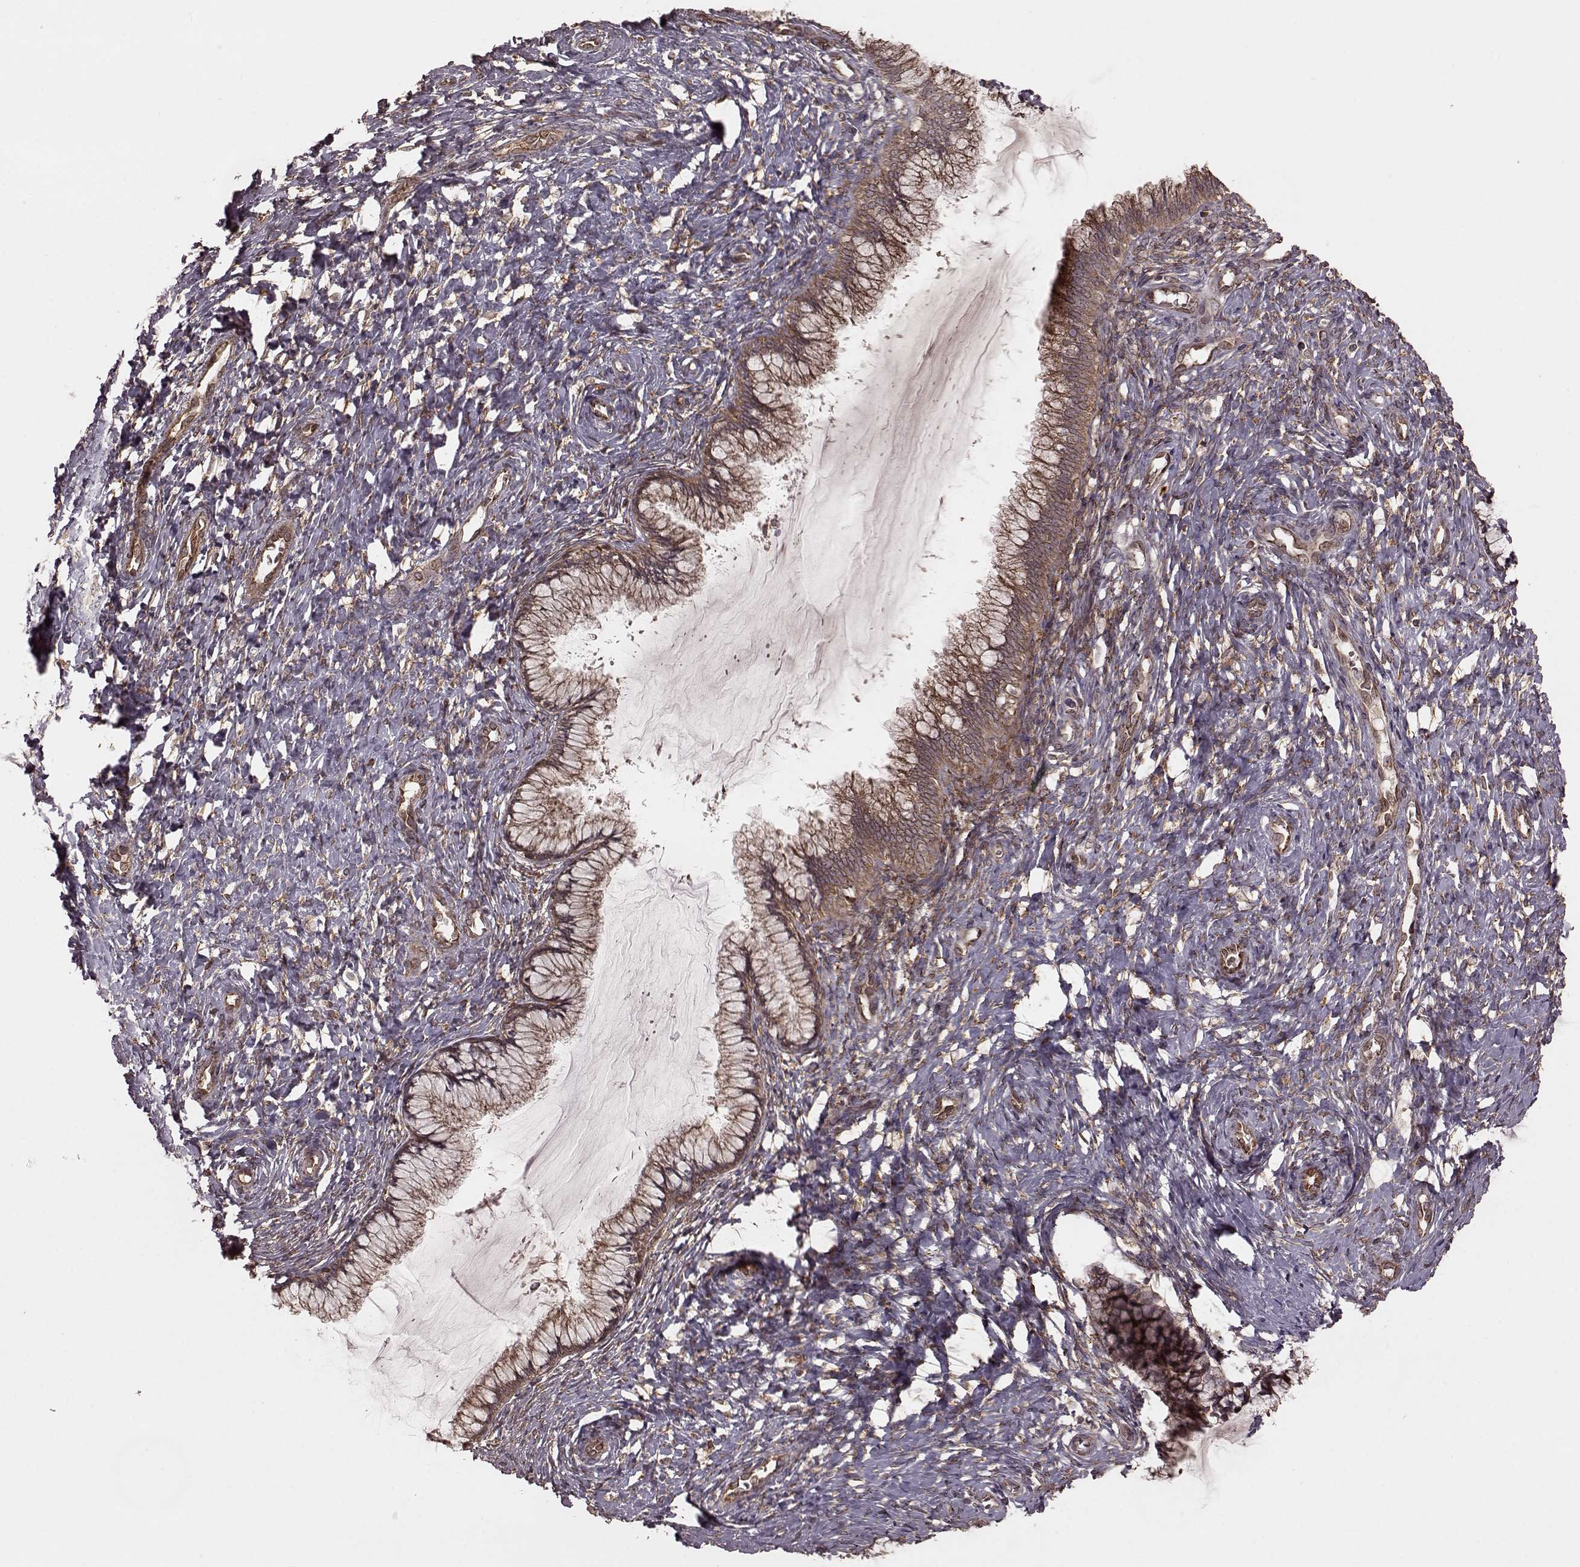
{"staining": {"intensity": "moderate", "quantity": ">75%", "location": "cytoplasmic/membranous"}, "tissue": "cervix", "cell_type": "Glandular cells", "image_type": "normal", "snomed": [{"axis": "morphology", "description": "Normal tissue, NOS"}, {"axis": "topography", "description": "Cervix"}], "caption": "This photomicrograph demonstrates IHC staining of unremarkable cervix, with medium moderate cytoplasmic/membranous staining in approximately >75% of glandular cells.", "gene": "AGPAT1", "patient": {"sex": "female", "age": 37}}